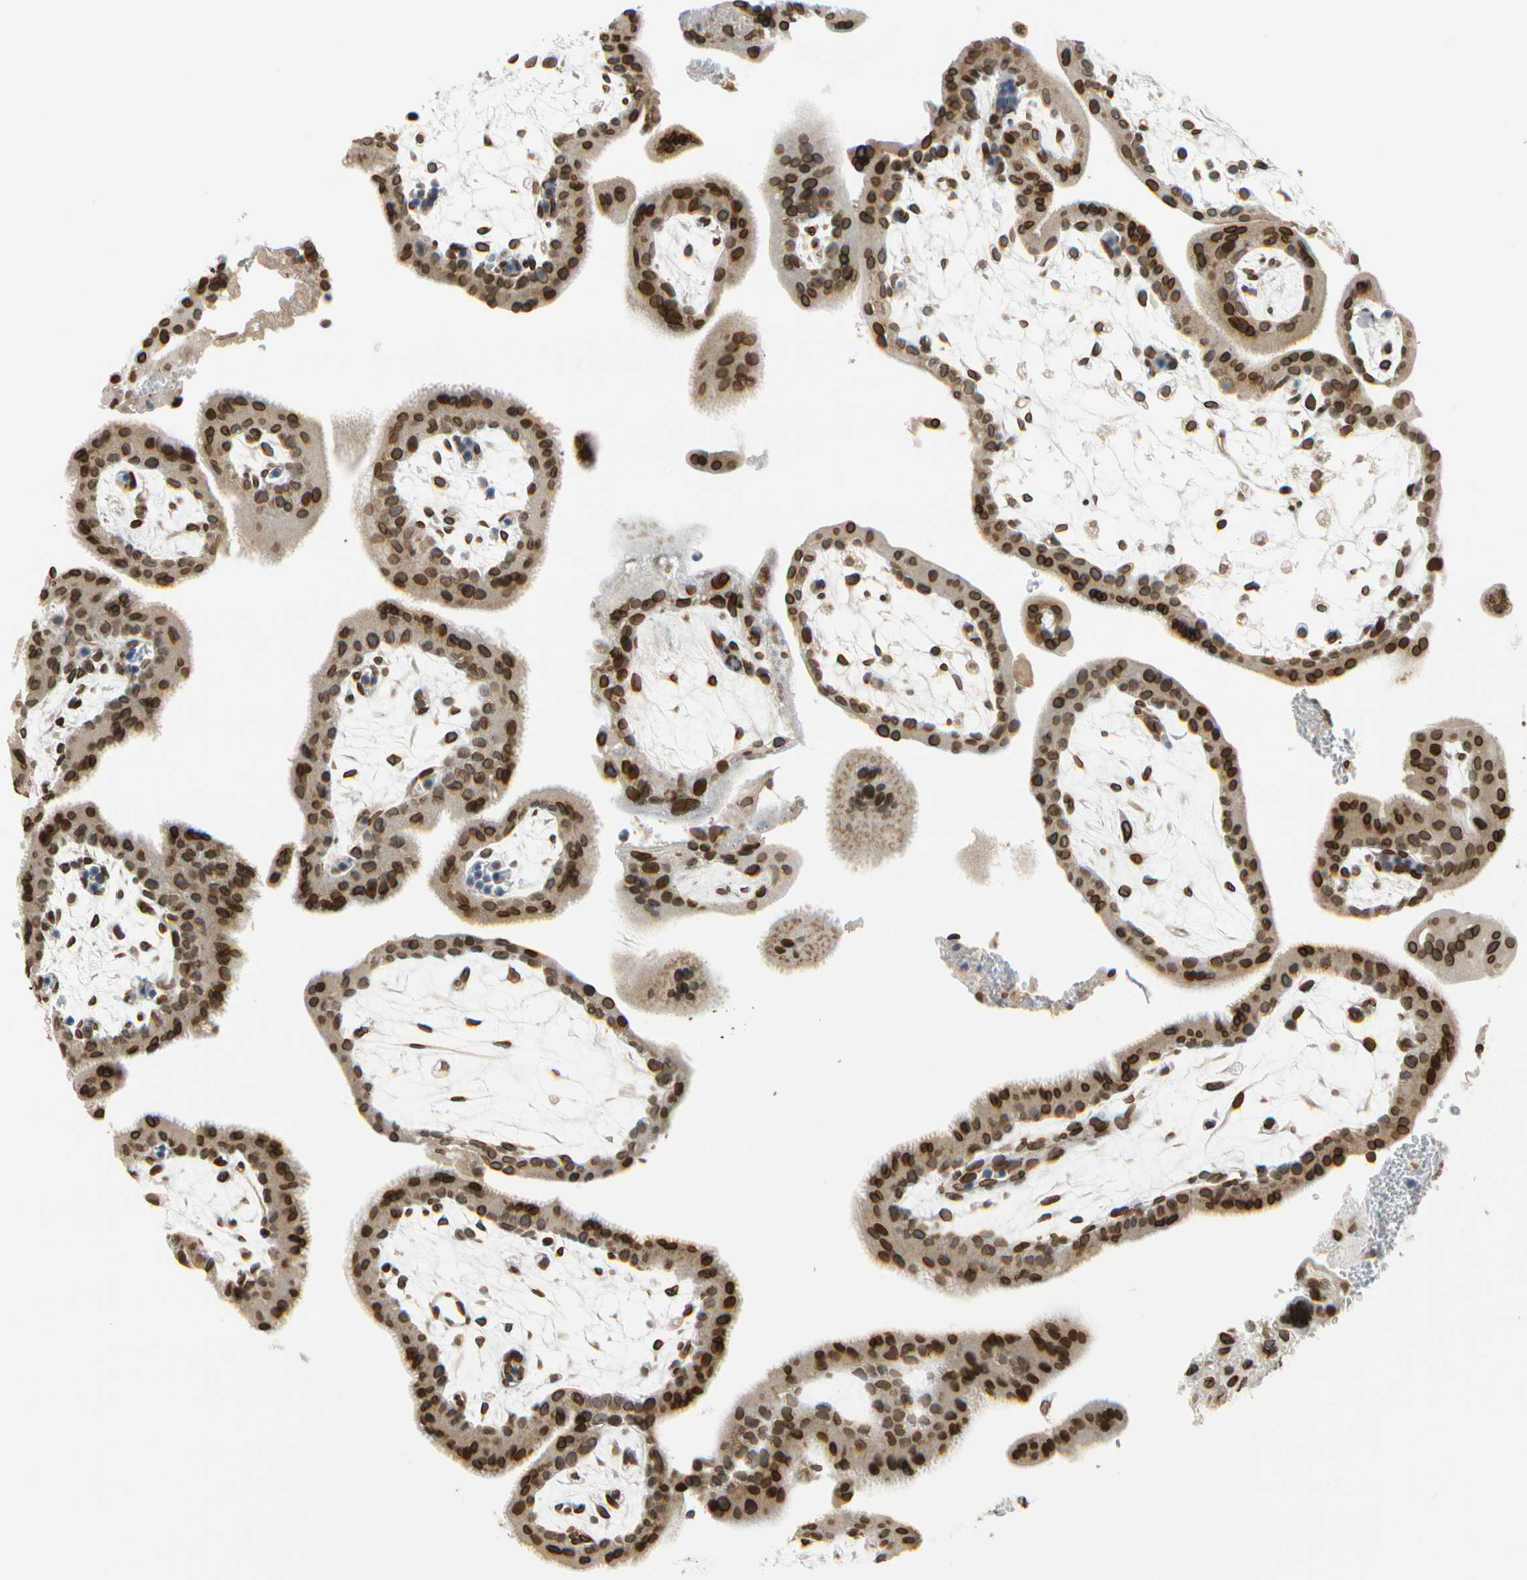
{"staining": {"intensity": "strong", "quantity": ">75%", "location": "cytoplasmic/membranous,nuclear"}, "tissue": "placenta", "cell_type": "Decidual cells", "image_type": "normal", "snomed": [{"axis": "morphology", "description": "Normal tissue, NOS"}, {"axis": "topography", "description": "Placenta"}], "caption": "Decidual cells display strong cytoplasmic/membranous,nuclear expression in about >75% of cells in benign placenta.", "gene": "SUN1", "patient": {"sex": "female", "age": 35}}